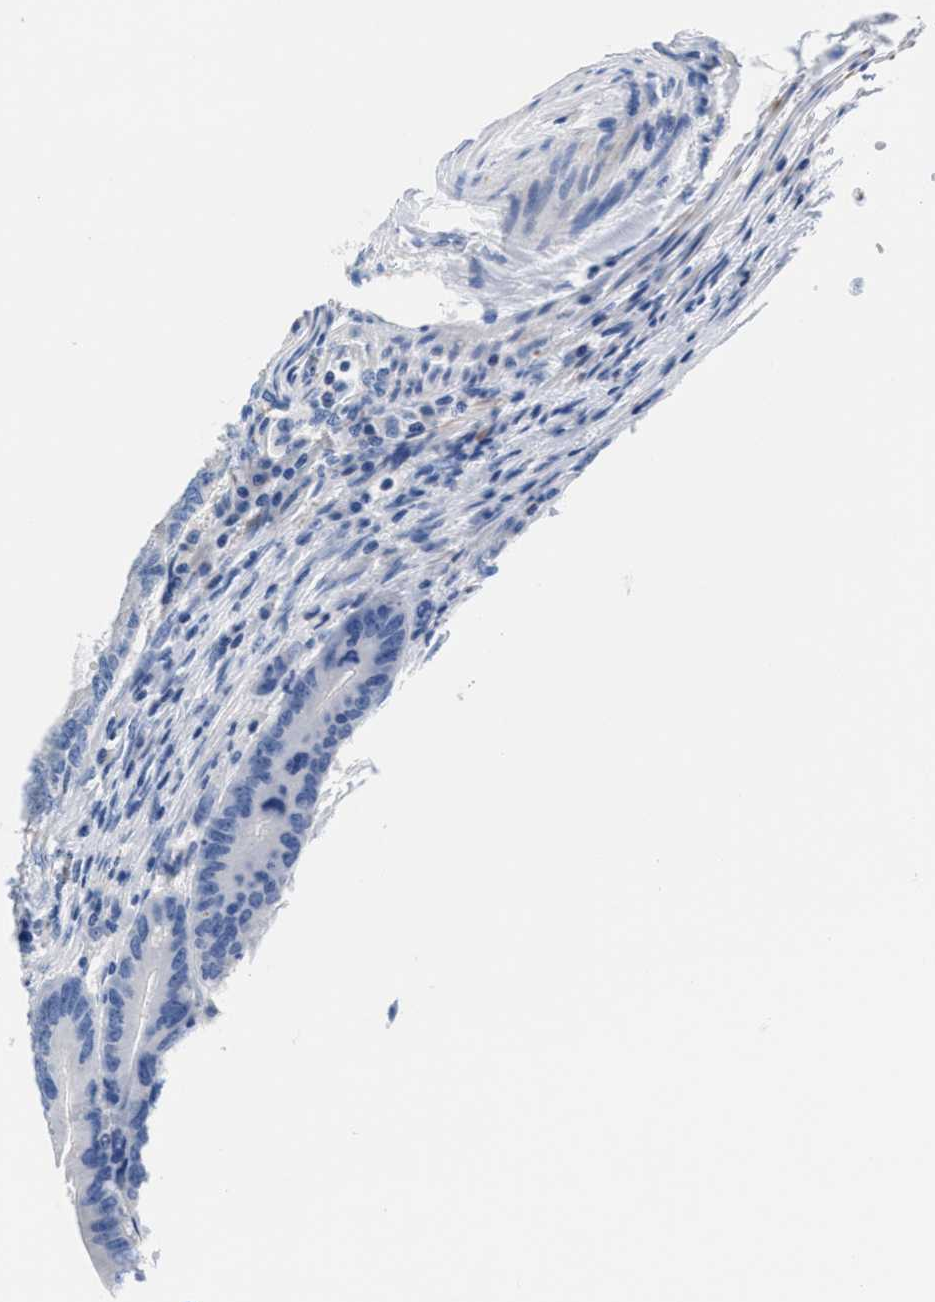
{"staining": {"intensity": "negative", "quantity": "none", "location": "none"}, "tissue": "colorectal cancer", "cell_type": "Tumor cells", "image_type": "cancer", "snomed": [{"axis": "morphology", "description": "Adenocarcinoma, NOS"}, {"axis": "topography", "description": "Colon"}], "caption": "Human colorectal cancer (adenocarcinoma) stained for a protein using immunohistochemistry (IHC) shows no positivity in tumor cells.", "gene": "SLFN13", "patient": {"sex": "male", "age": 71}}